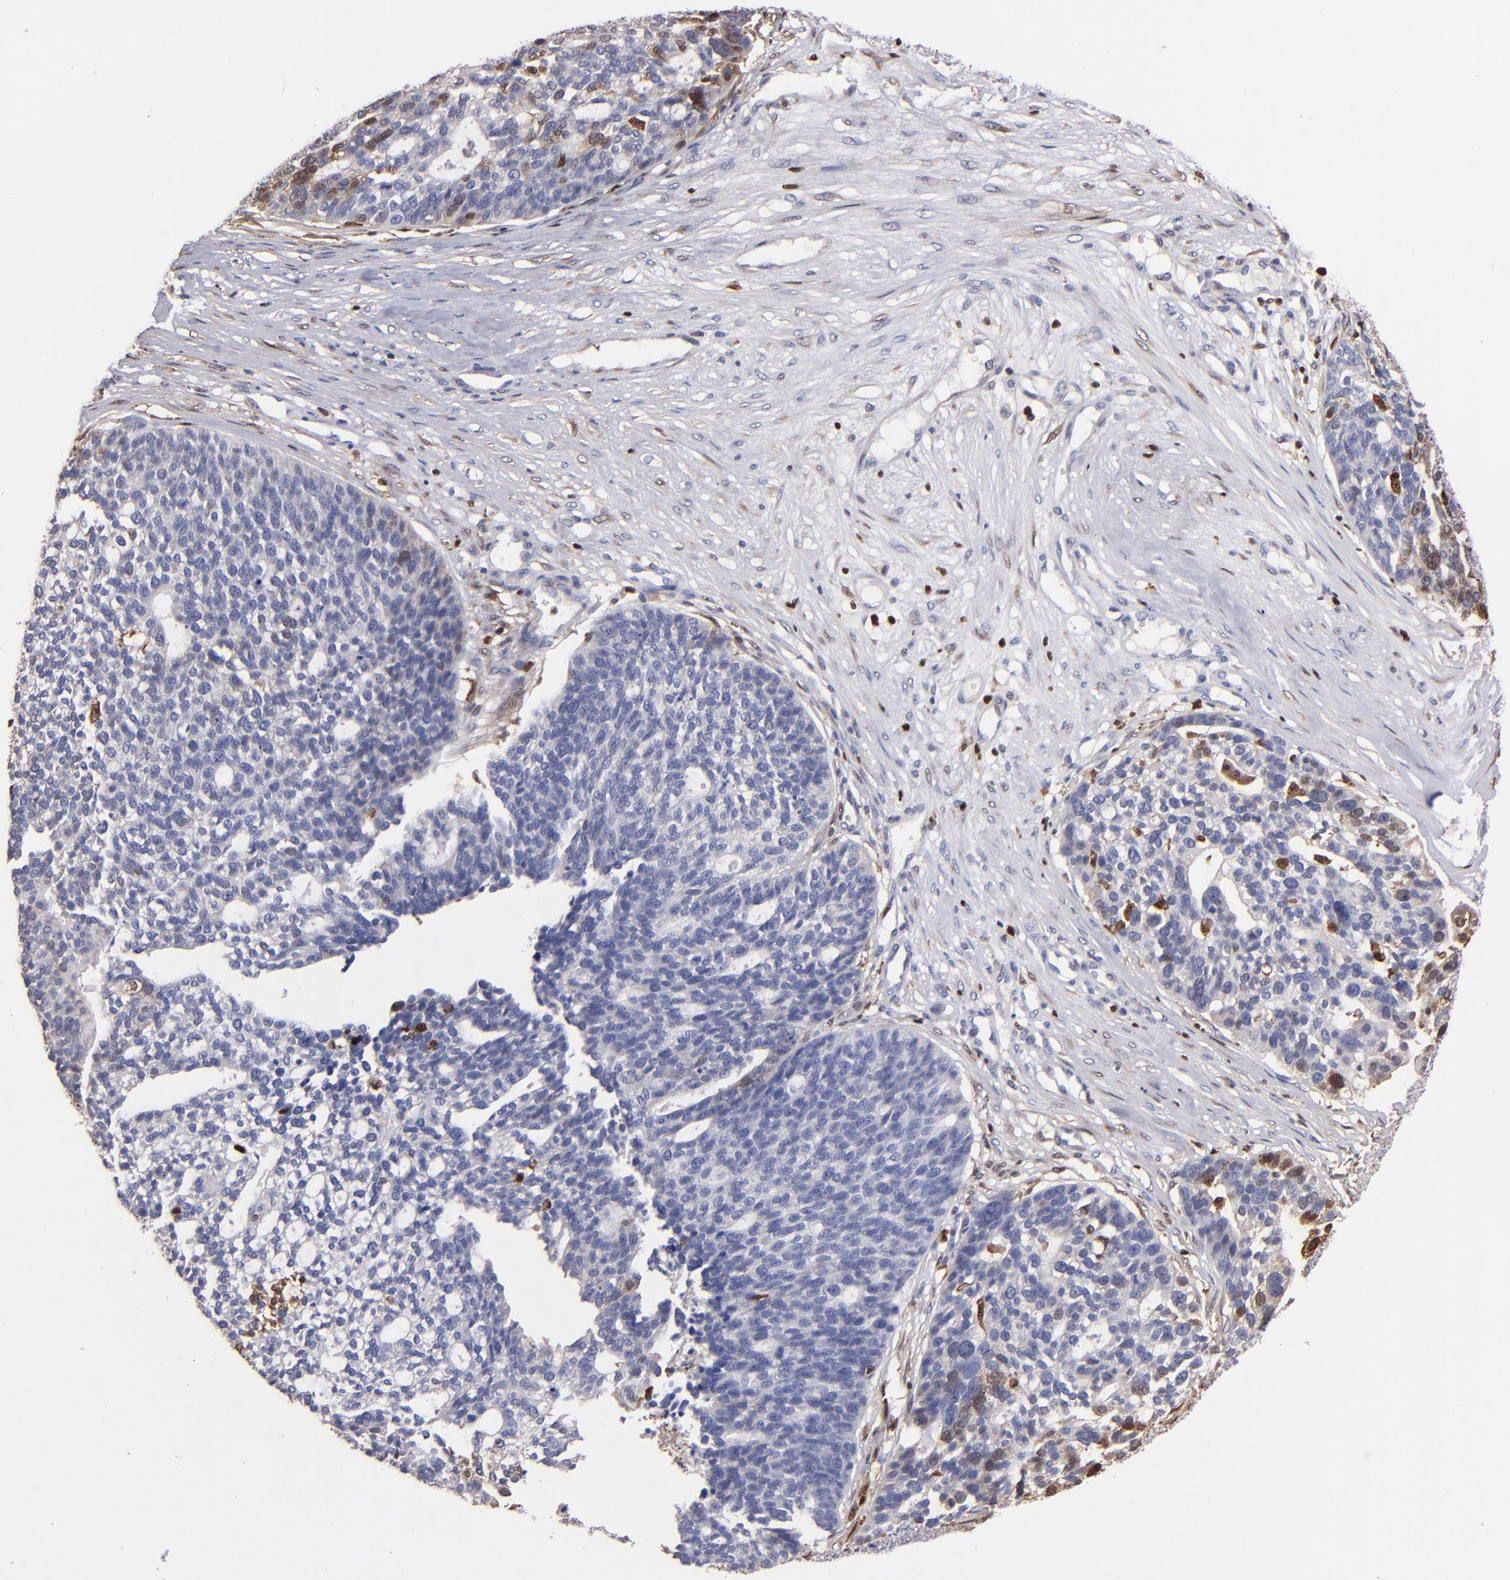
{"staining": {"intensity": "weak", "quantity": "<25%", "location": "cytoplasmic/membranous,nuclear"}, "tissue": "ovarian cancer", "cell_type": "Tumor cells", "image_type": "cancer", "snomed": [{"axis": "morphology", "description": "Cystadenocarcinoma, serous, NOS"}, {"axis": "topography", "description": "Ovary"}], "caption": "Immunohistochemistry (IHC) image of neoplastic tissue: human serous cystadenocarcinoma (ovarian) stained with DAB shows no significant protein expression in tumor cells.", "gene": "S100A4", "patient": {"sex": "female", "age": 59}}